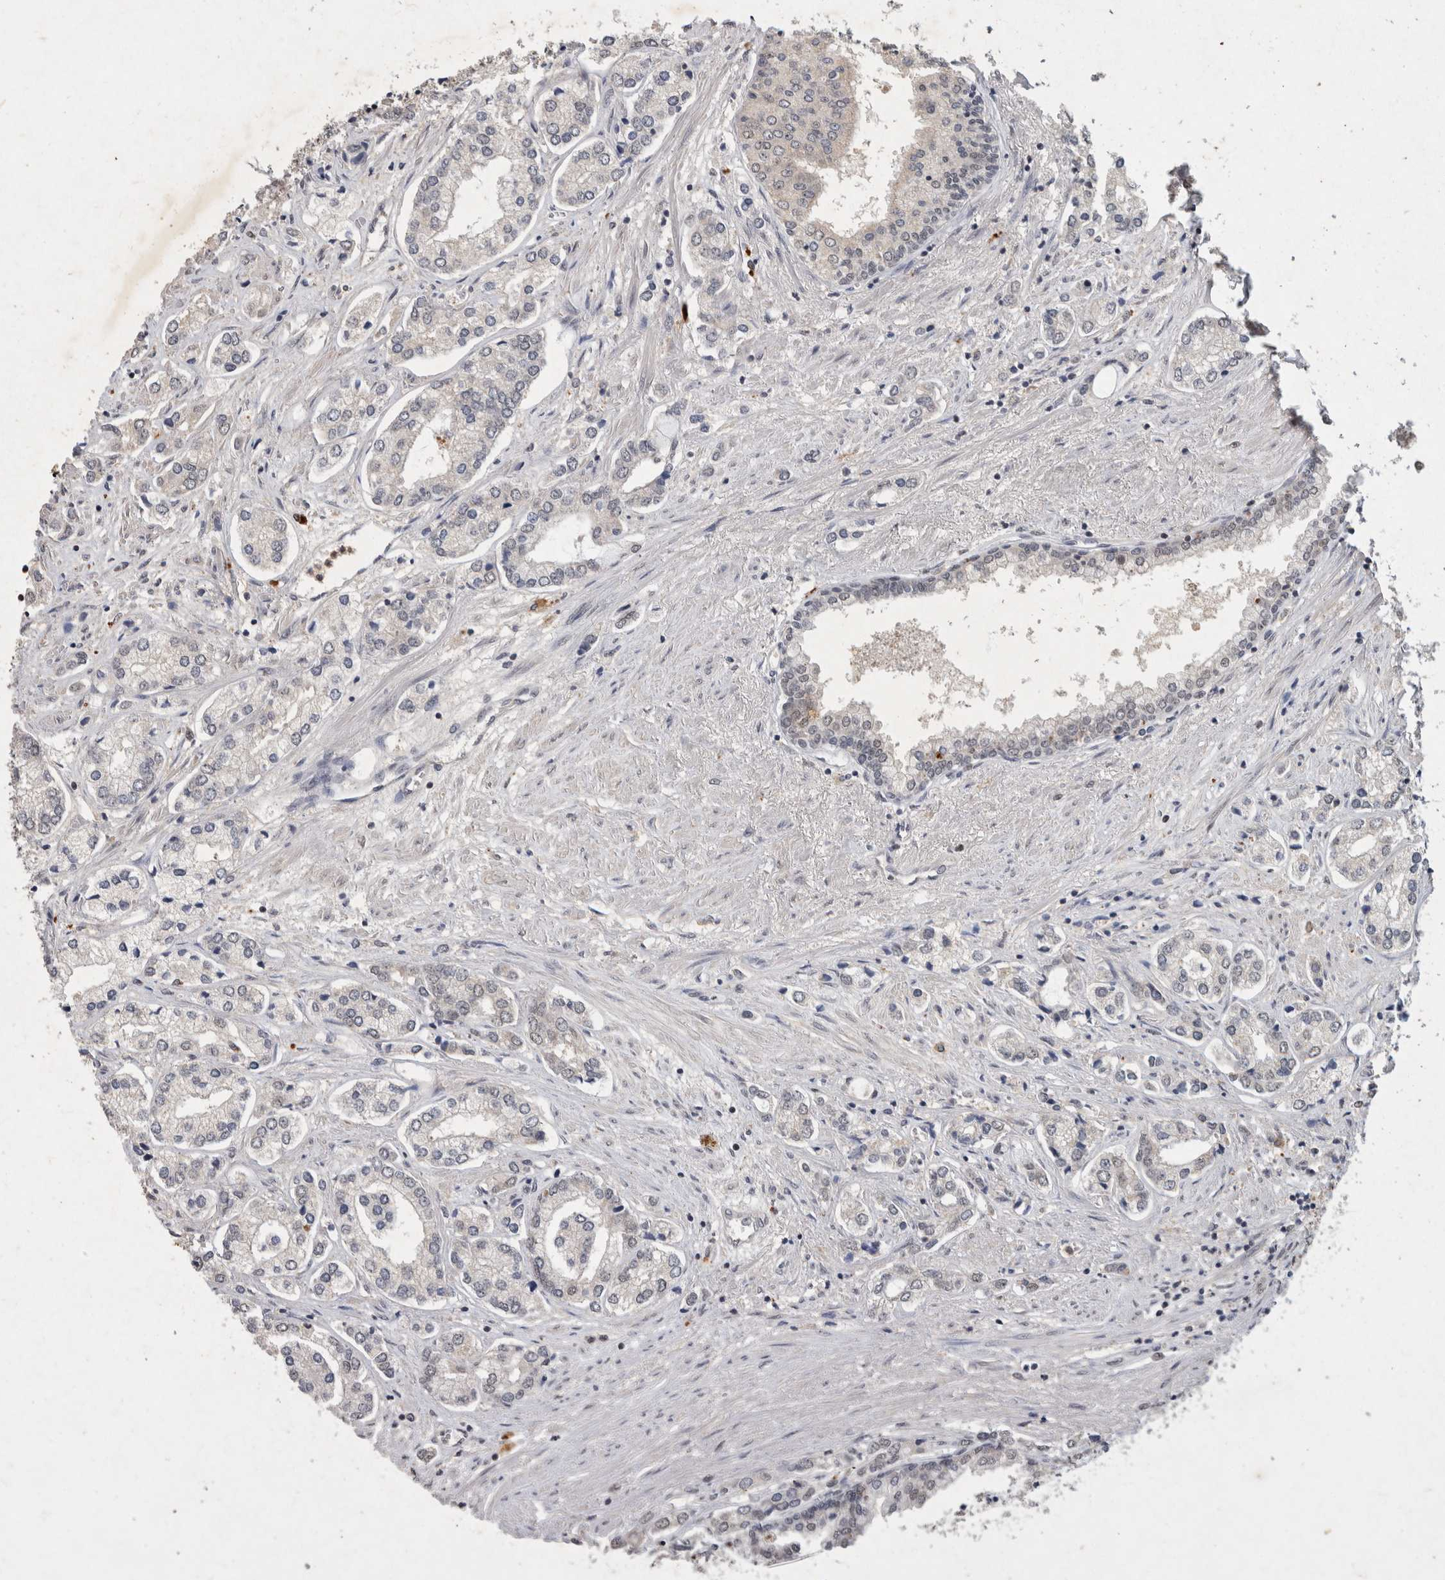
{"staining": {"intensity": "negative", "quantity": "none", "location": "none"}, "tissue": "prostate cancer", "cell_type": "Tumor cells", "image_type": "cancer", "snomed": [{"axis": "morphology", "description": "Adenocarcinoma, High grade"}, {"axis": "topography", "description": "Prostate"}], "caption": "DAB (3,3'-diaminobenzidine) immunohistochemical staining of prostate cancer (adenocarcinoma (high-grade)) shows no significant expression in tumor cells.", "gene": "XRCC5", "patient": {"sex": "male", "age": 66}}